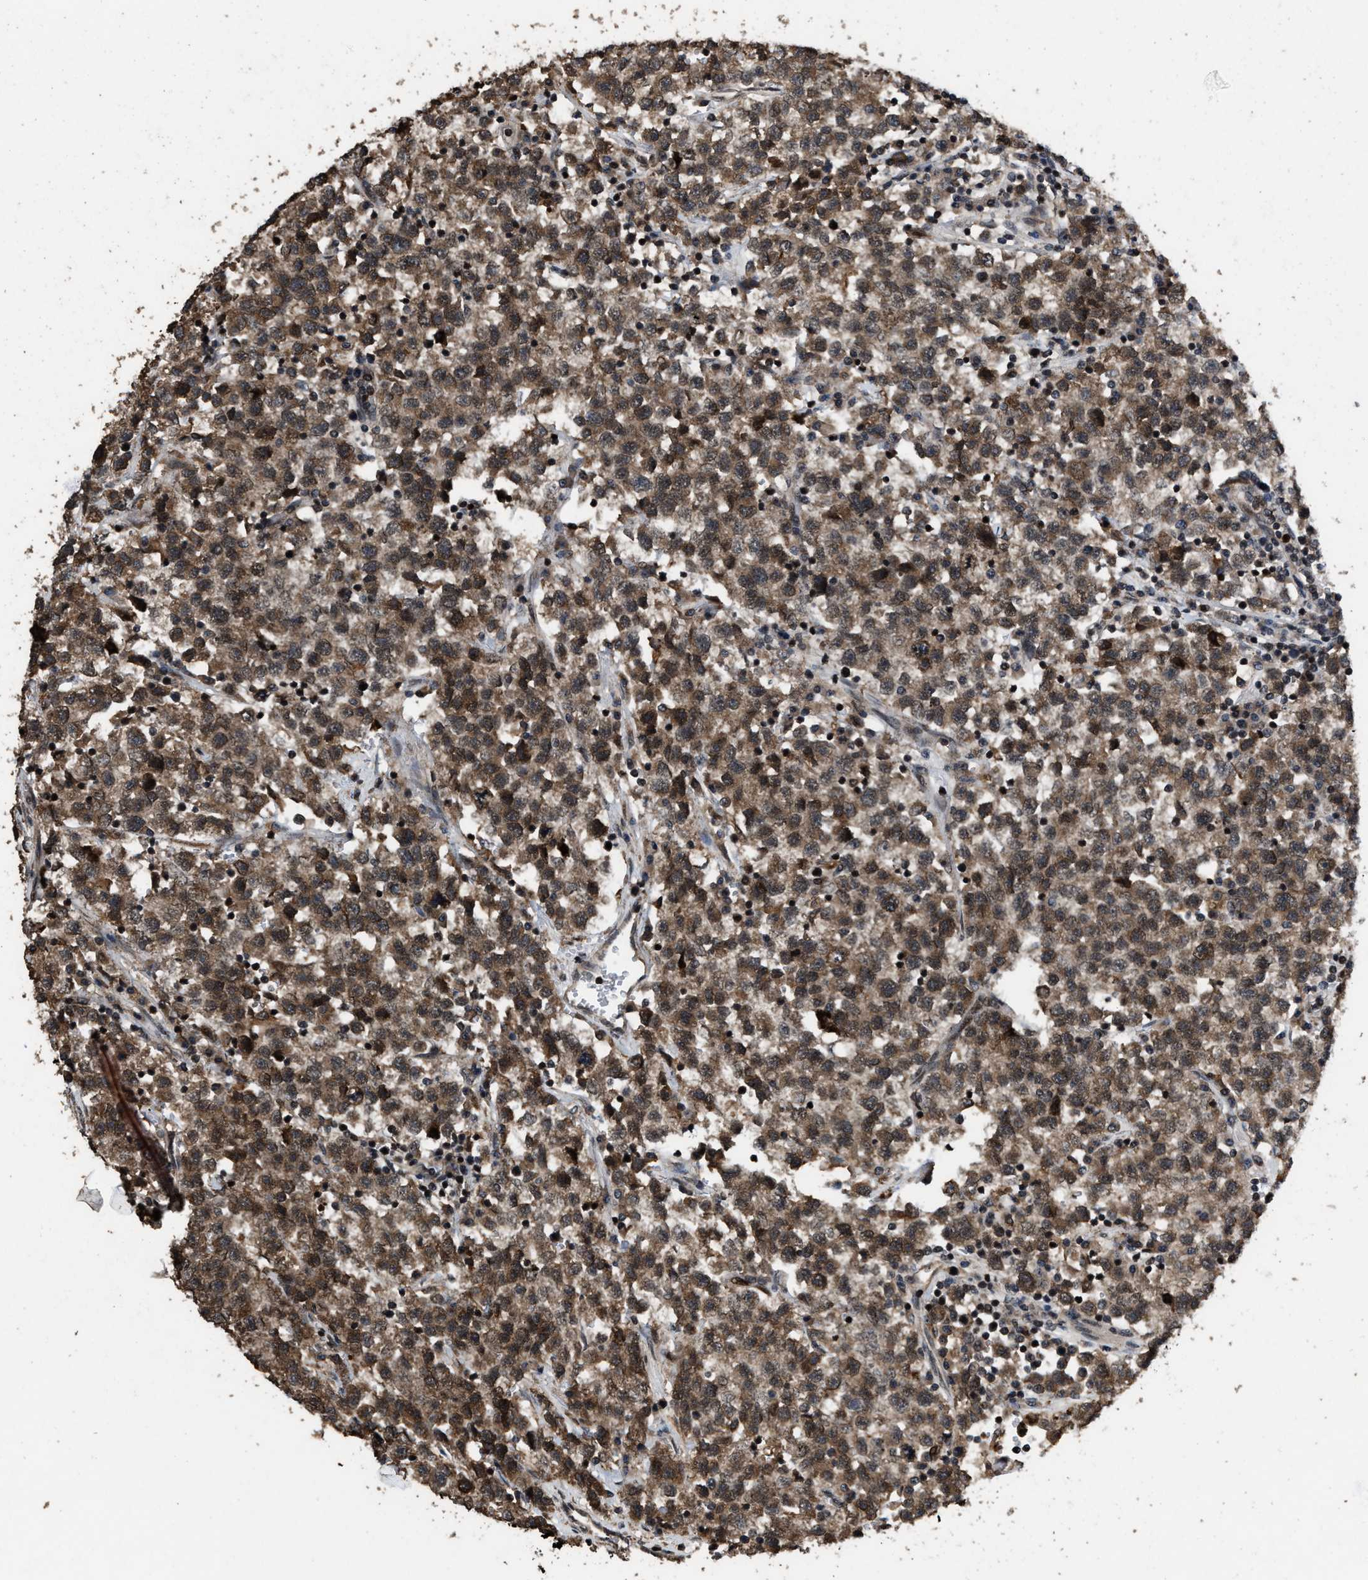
{"staining": {"intensity": "moderate", "quantity": ">75%", "location": "cytoplasmic/membranous"}, "tissue": "testis cancer", "cell_type": "Tumor cells", "image_type": "cancer", "snomed": [{"axis": "morphology", "description": "Seminoma, NOS"}, {"axis": "topography", "description": "Testis"}], "caption": "Brown immunohistochemical staining in human seminoma (testis) exhibits moderate cytoplasmic/membranous positivity in approximately >75% of tumor cells. Immunohistochemistry (ihc) stains the protein in brown and the nuclei are stained blue.", "gene": "HAUS6", "patient": {"sex": "male", "age": 22}}